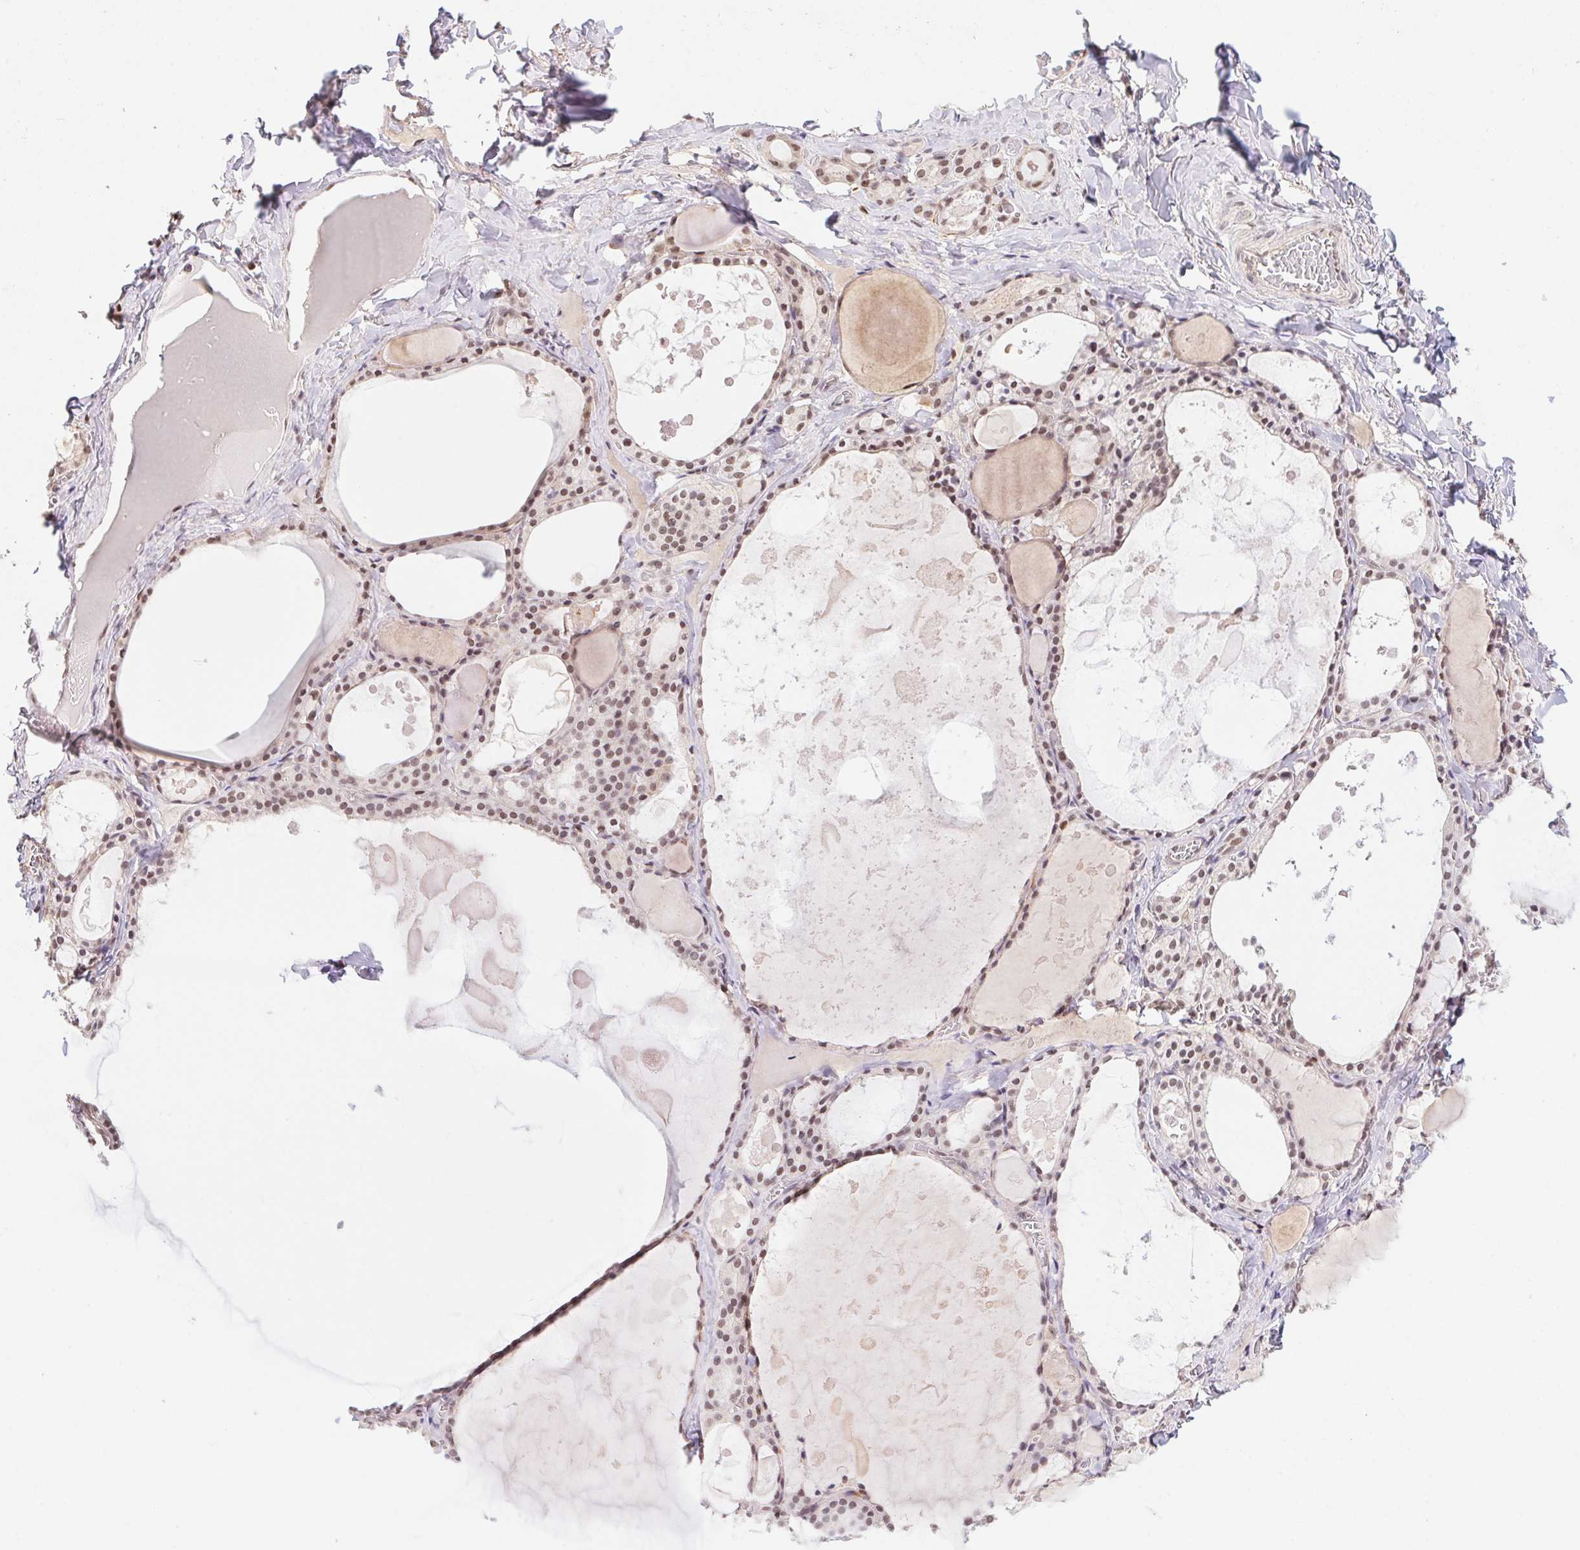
{"staining": {"intensity": "moderate", "quantity": ">75%", "location": "nuclear"}, "tissue": "thyroid gland", "cell_type": "Glandular cells", "image_type": "normal", "snomed": [{"axis": "morphology", "description": "Normal tissue, NOS"}, {"axis": "topography", "description": "Thyroid gland"}], "caption": "Protein expression analysis of normal human thyroid gland reveals moderate nuclear staining in about >75% of glandular cells.", "gene": "POLD3", "patient": {"sex": "male", "age": 56}}